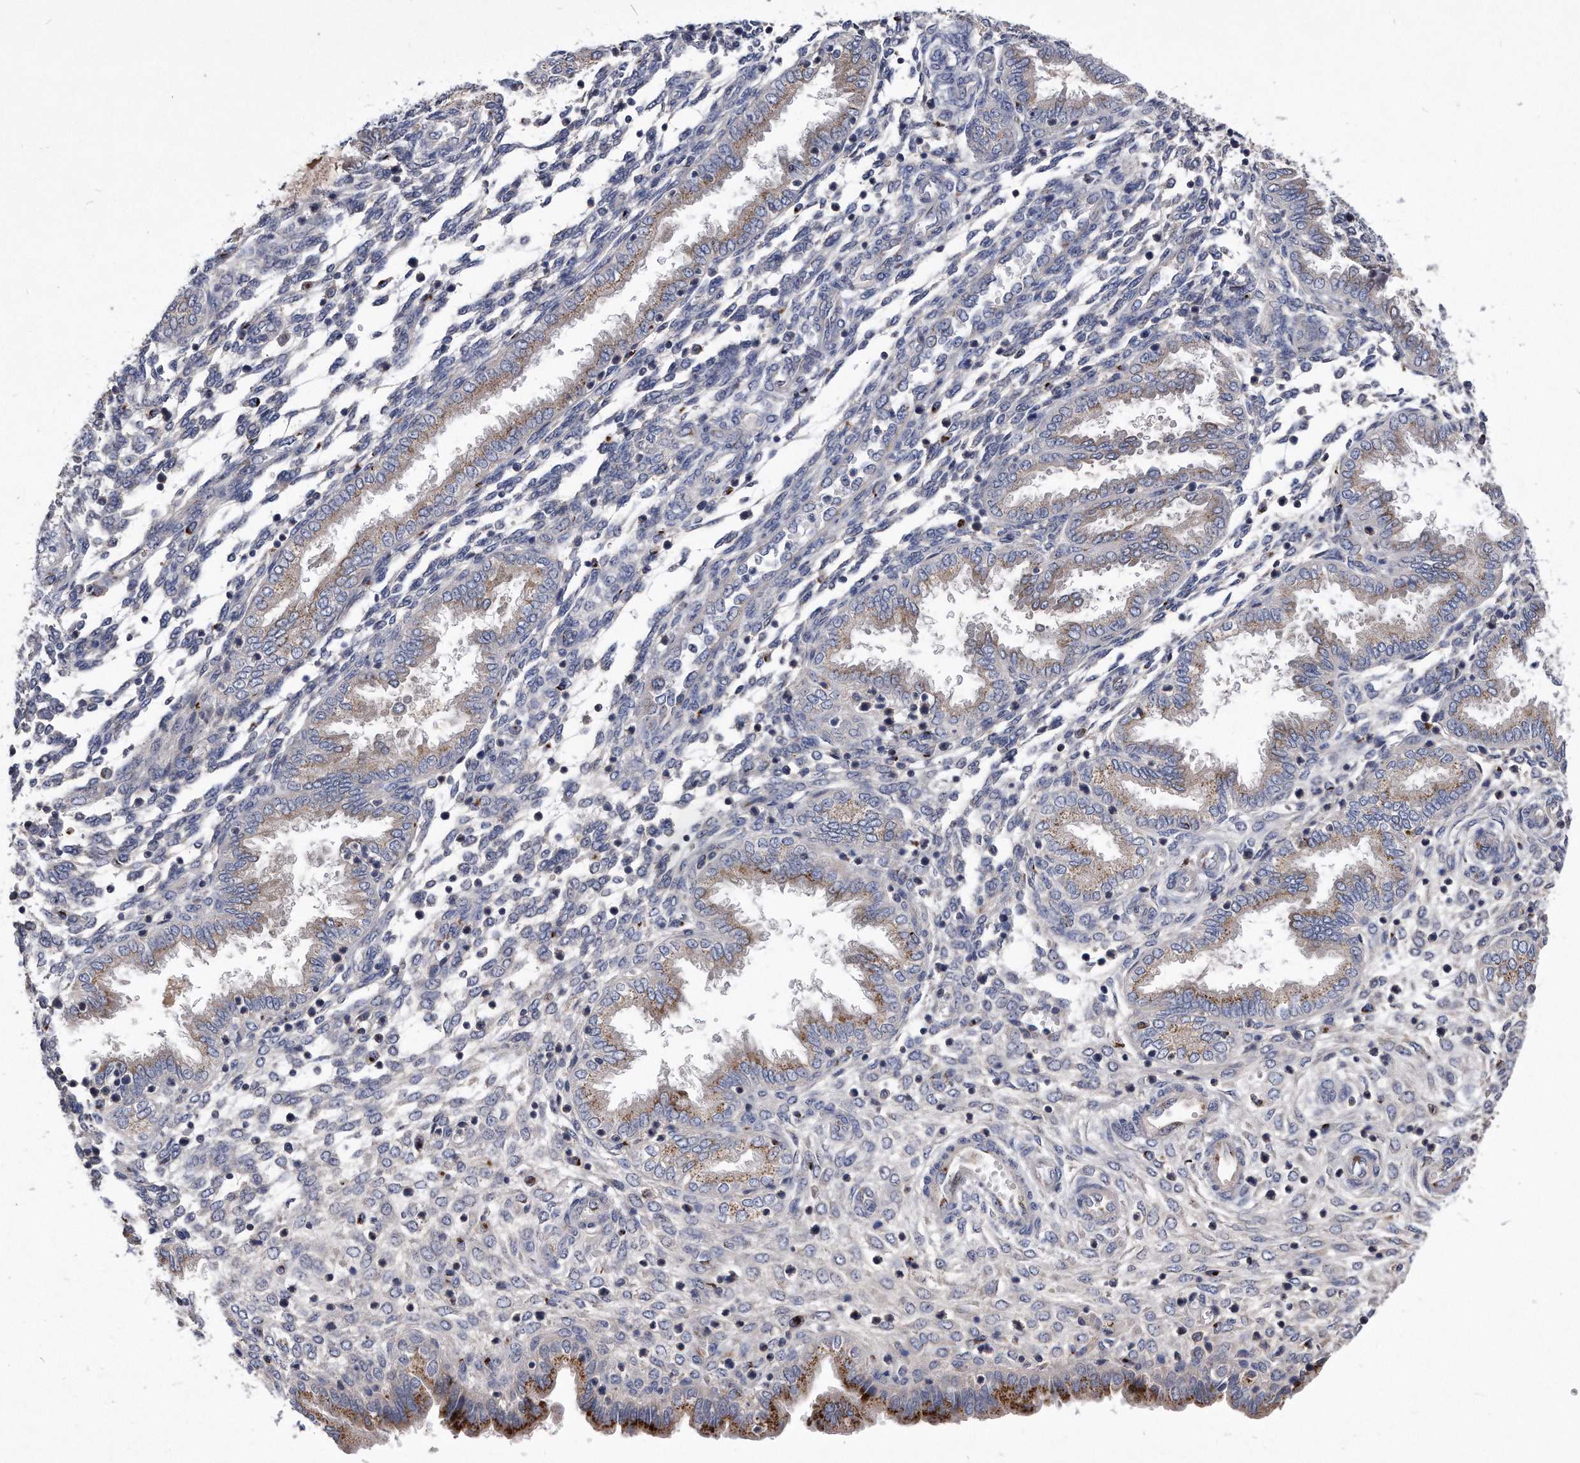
{"staining": {"intensity": "negative", "quantity": "none", "location": "none"}, "tissue": "endometrium", "cell_type": "Cells in endometrial stroma", "image_type": "normal", "snomed": [{"axis": "morphology", "description": "Normal tissue, NOS"}, {"axis": "topography", "description": "Endometrium"}], "caption": "Cells in endometrial stroma show no significant protein expression in benign endometrium.", "gene": "MGAT4A", "patient": {"sex": "female", "age": 33}}